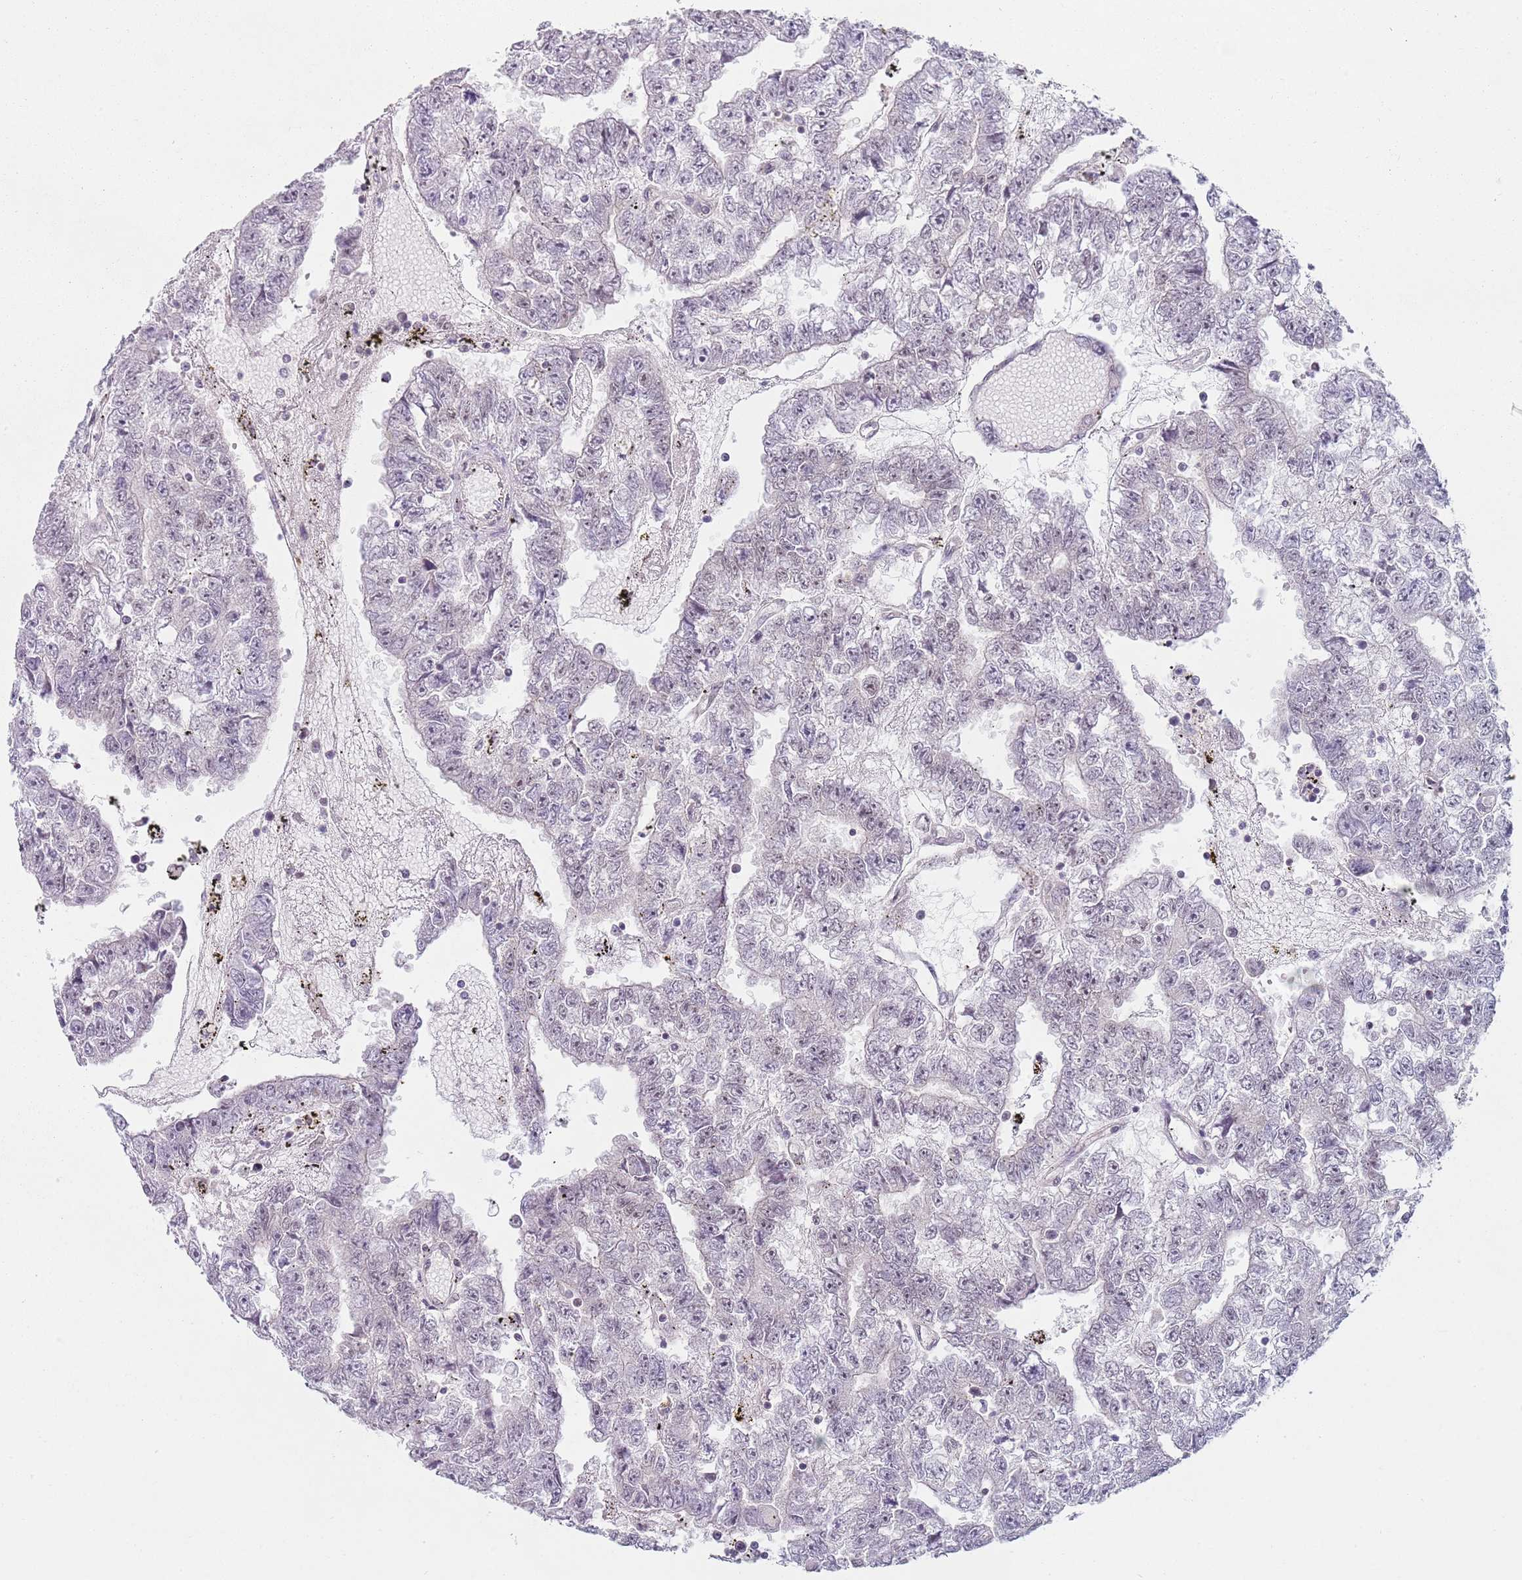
{"staining": {"intensity": "negative", "quantity": "none", "location": "none"}, "tissue": "testis cancer", "cell_type": "Tumor cells", "image_type": "cancer", "snomed": [{"axis": "morphology", "description": "Carcinoma, Embryonal, NOS"}, {"axis": "topography", "description": "Testis"}], "caption": "This image is of testis cancer (embryonal carcinoma) stained with immunohistochemistry to label a protein in brown with the nuclei are counter-stained blue. There is no positivity in tumor cells. The staining is performed using DAB brown chromogen with nuclei counter-stained in using hematoxylin.", "gene": "SMARCAL1", "patient": {"sex": "male", "age": 25}}